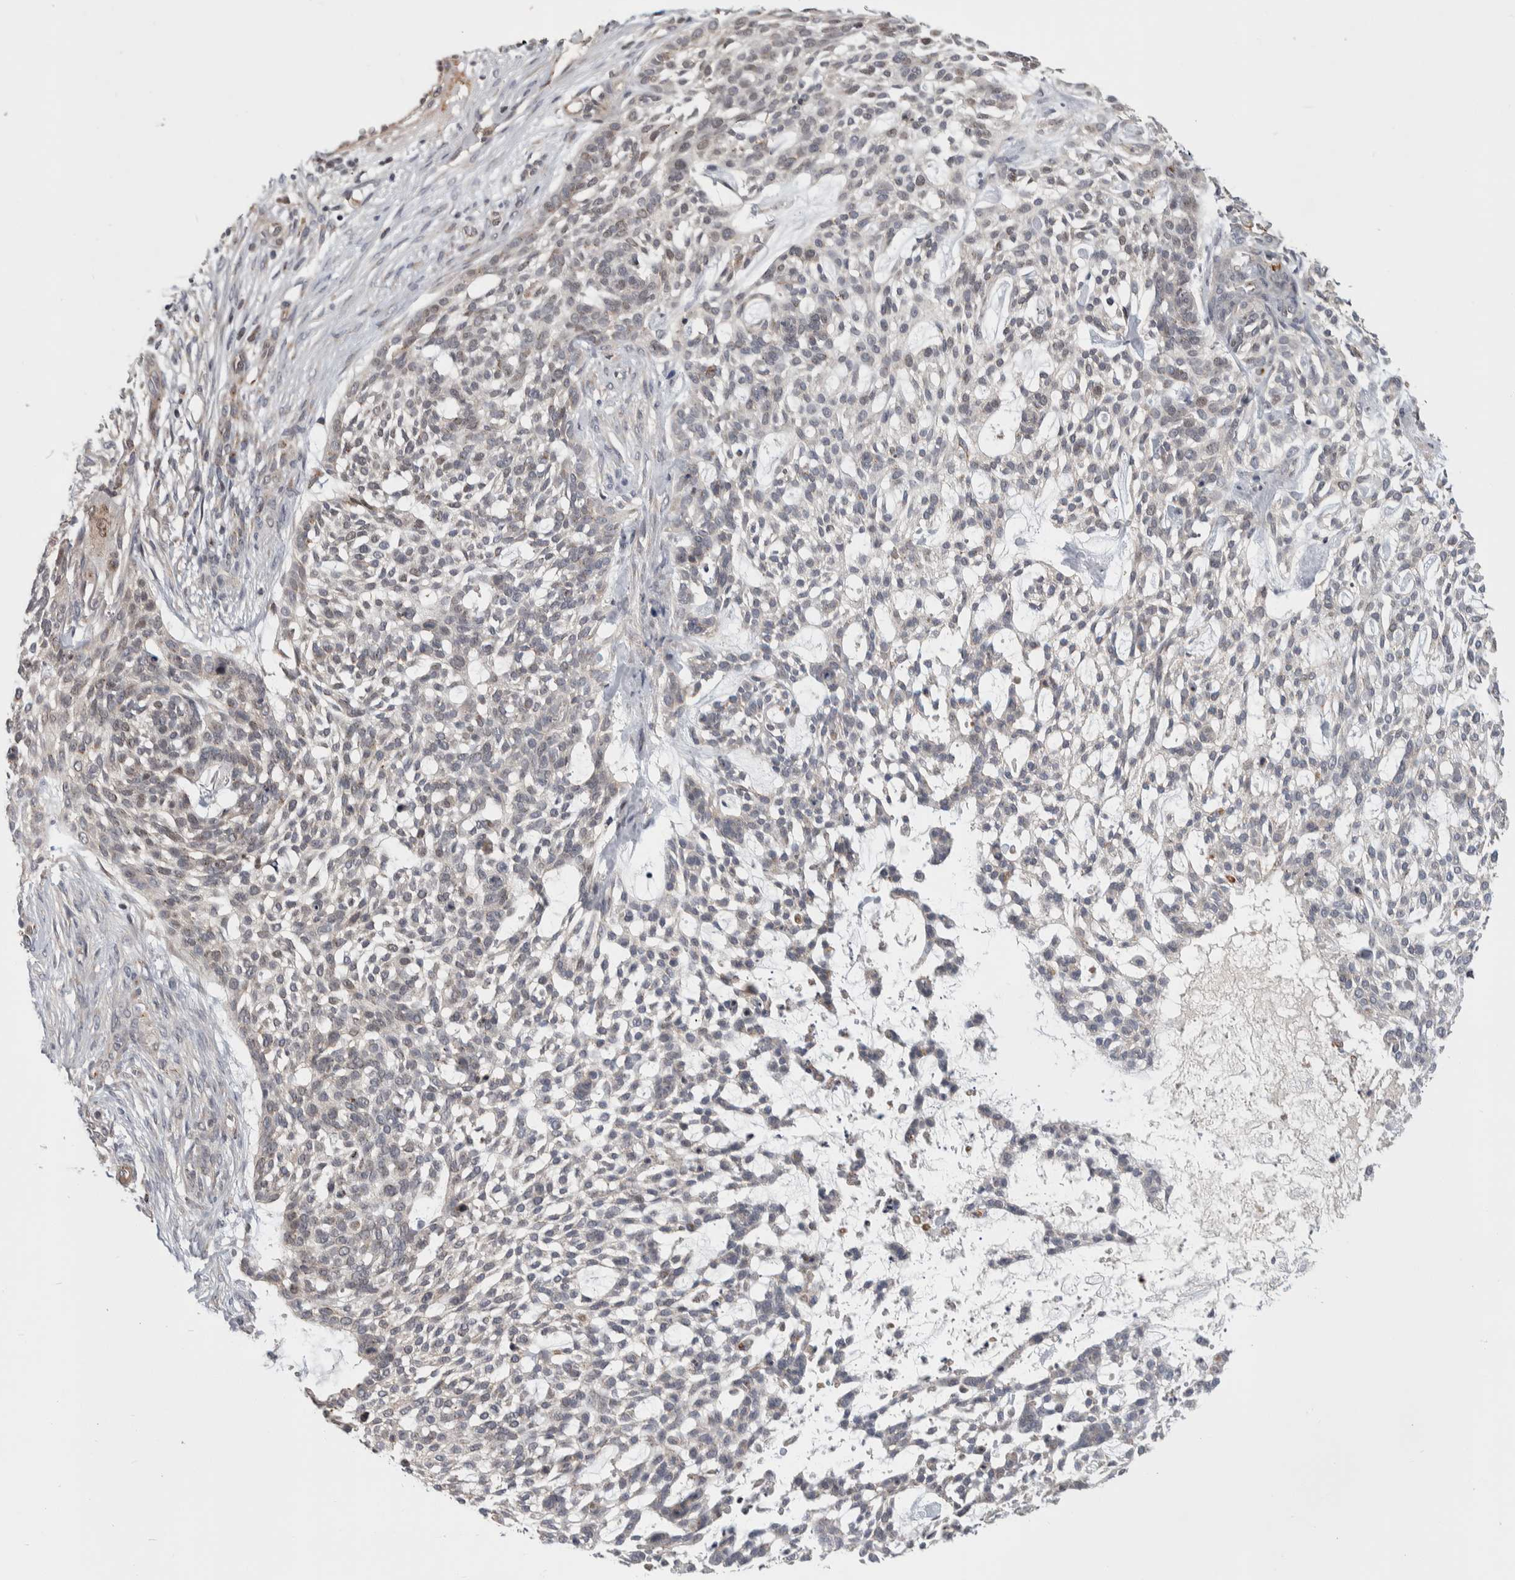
{"staining": {"intensity": "weak", "quantity": "<25%", "location": "nuclear"}, "tissue": "skin cancer", "cell_type": "Tumor cells", "image_type": "cancer", "snomed": [{"axis": "morphology", "description": "Basal cell carcinoma"}, {"axis": "topography", "description": "Skin"}], "caption": "Human basal cell carcinoma (skin) stained for a protein using immunohistochemistry demonstrates no positivity in tumor cells.", "gene": "MSL1", "patient": {"sex": "female", "age": 64}}